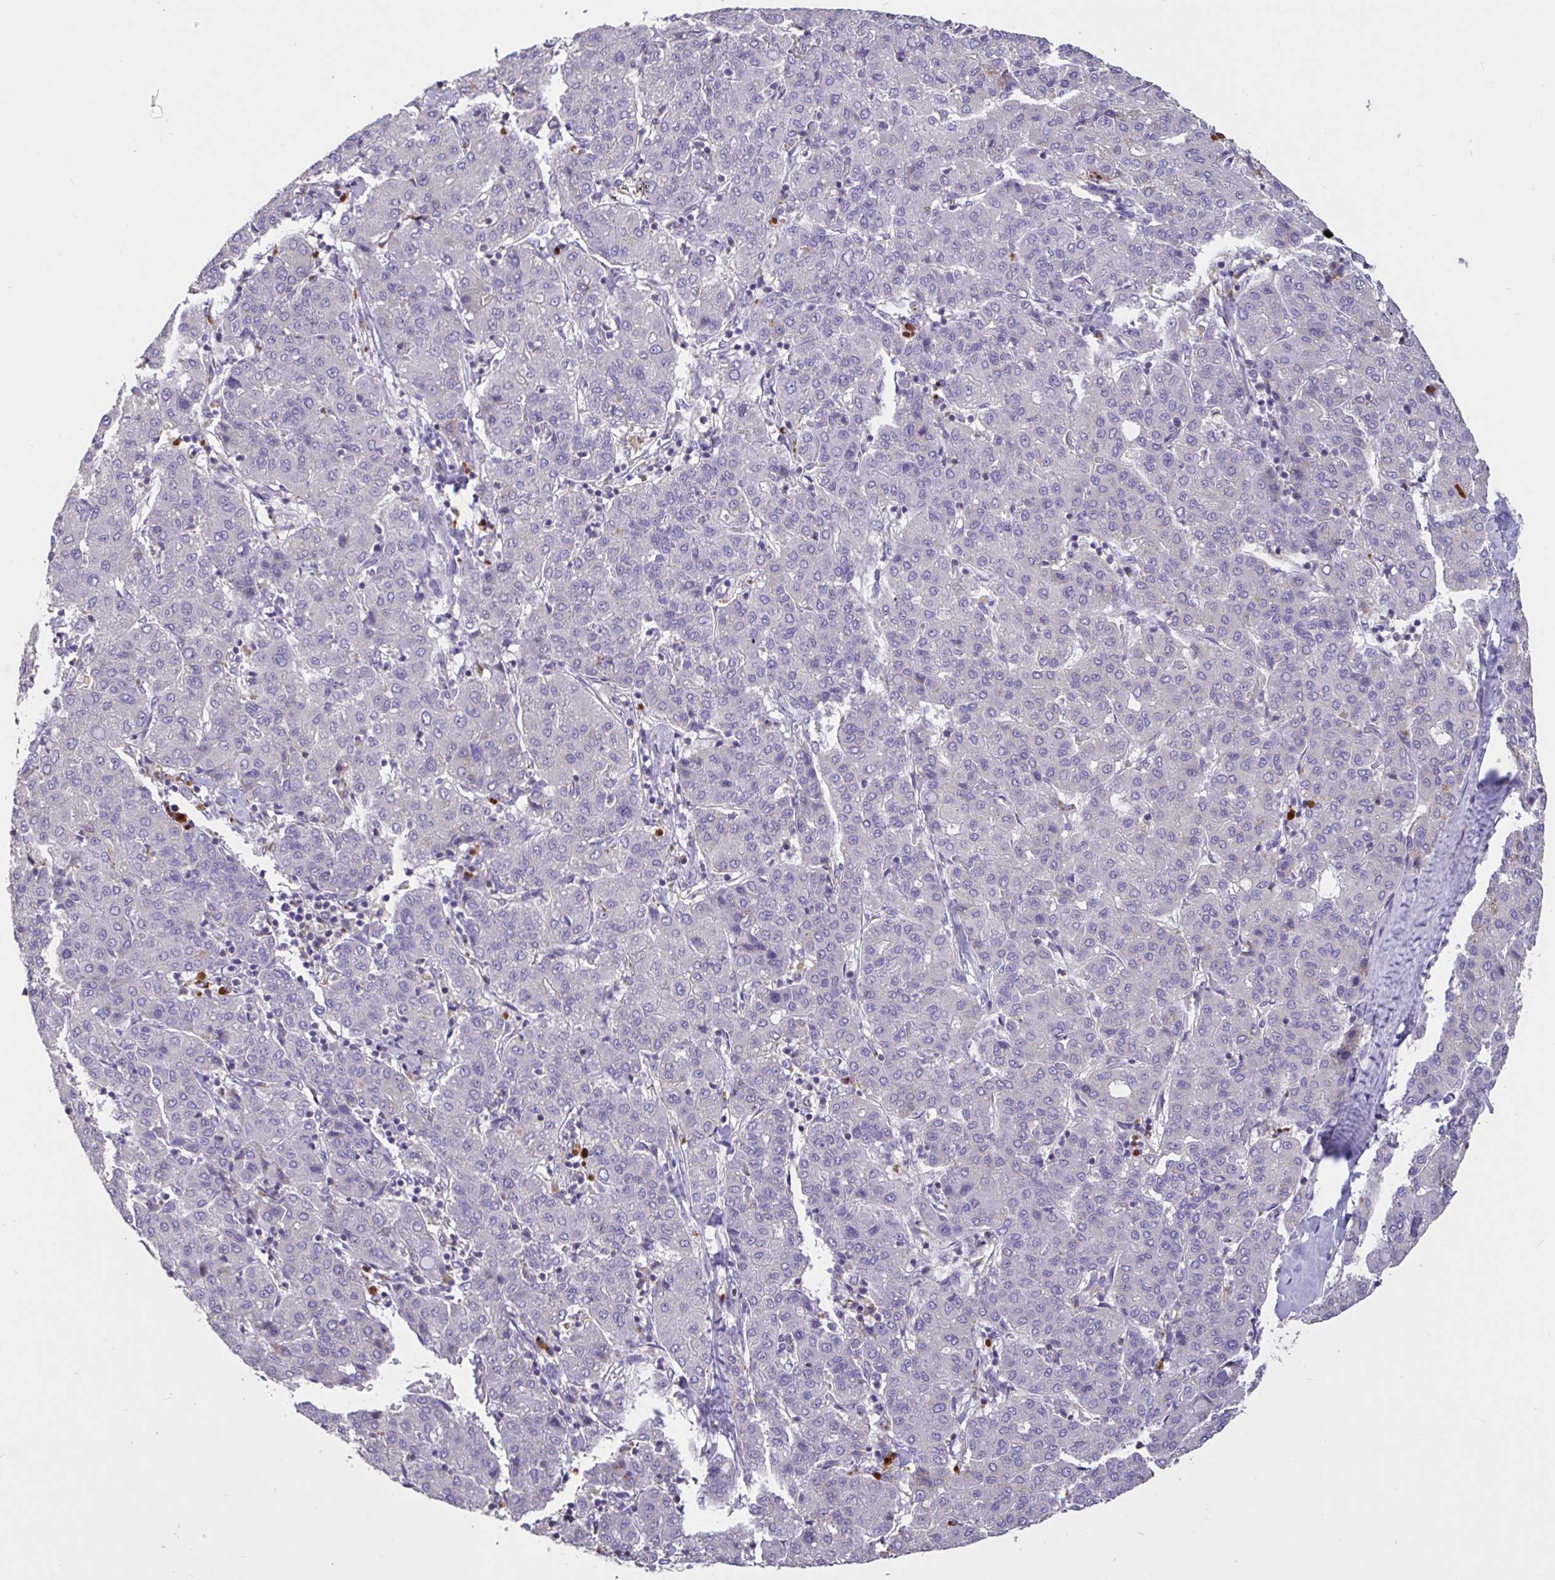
{"staining": {"intensity": "negative", "quantity": "none", "location": "none"}, "tissue": "liver cancer", "cell_type": "Tumor cells", "image_type": "cancer", "snomed": [{"axis": "morphology", "description": "Carcinoma, Hepatocellular, NOS"}, {"axis": "topography", "description": "Liver"}], "caption": "Immunohistochemical staining of liver cancer shows no significant staining in tumor cells.", "gene": "DDX39A", "patient": {"sex": "male", "age": 65}}